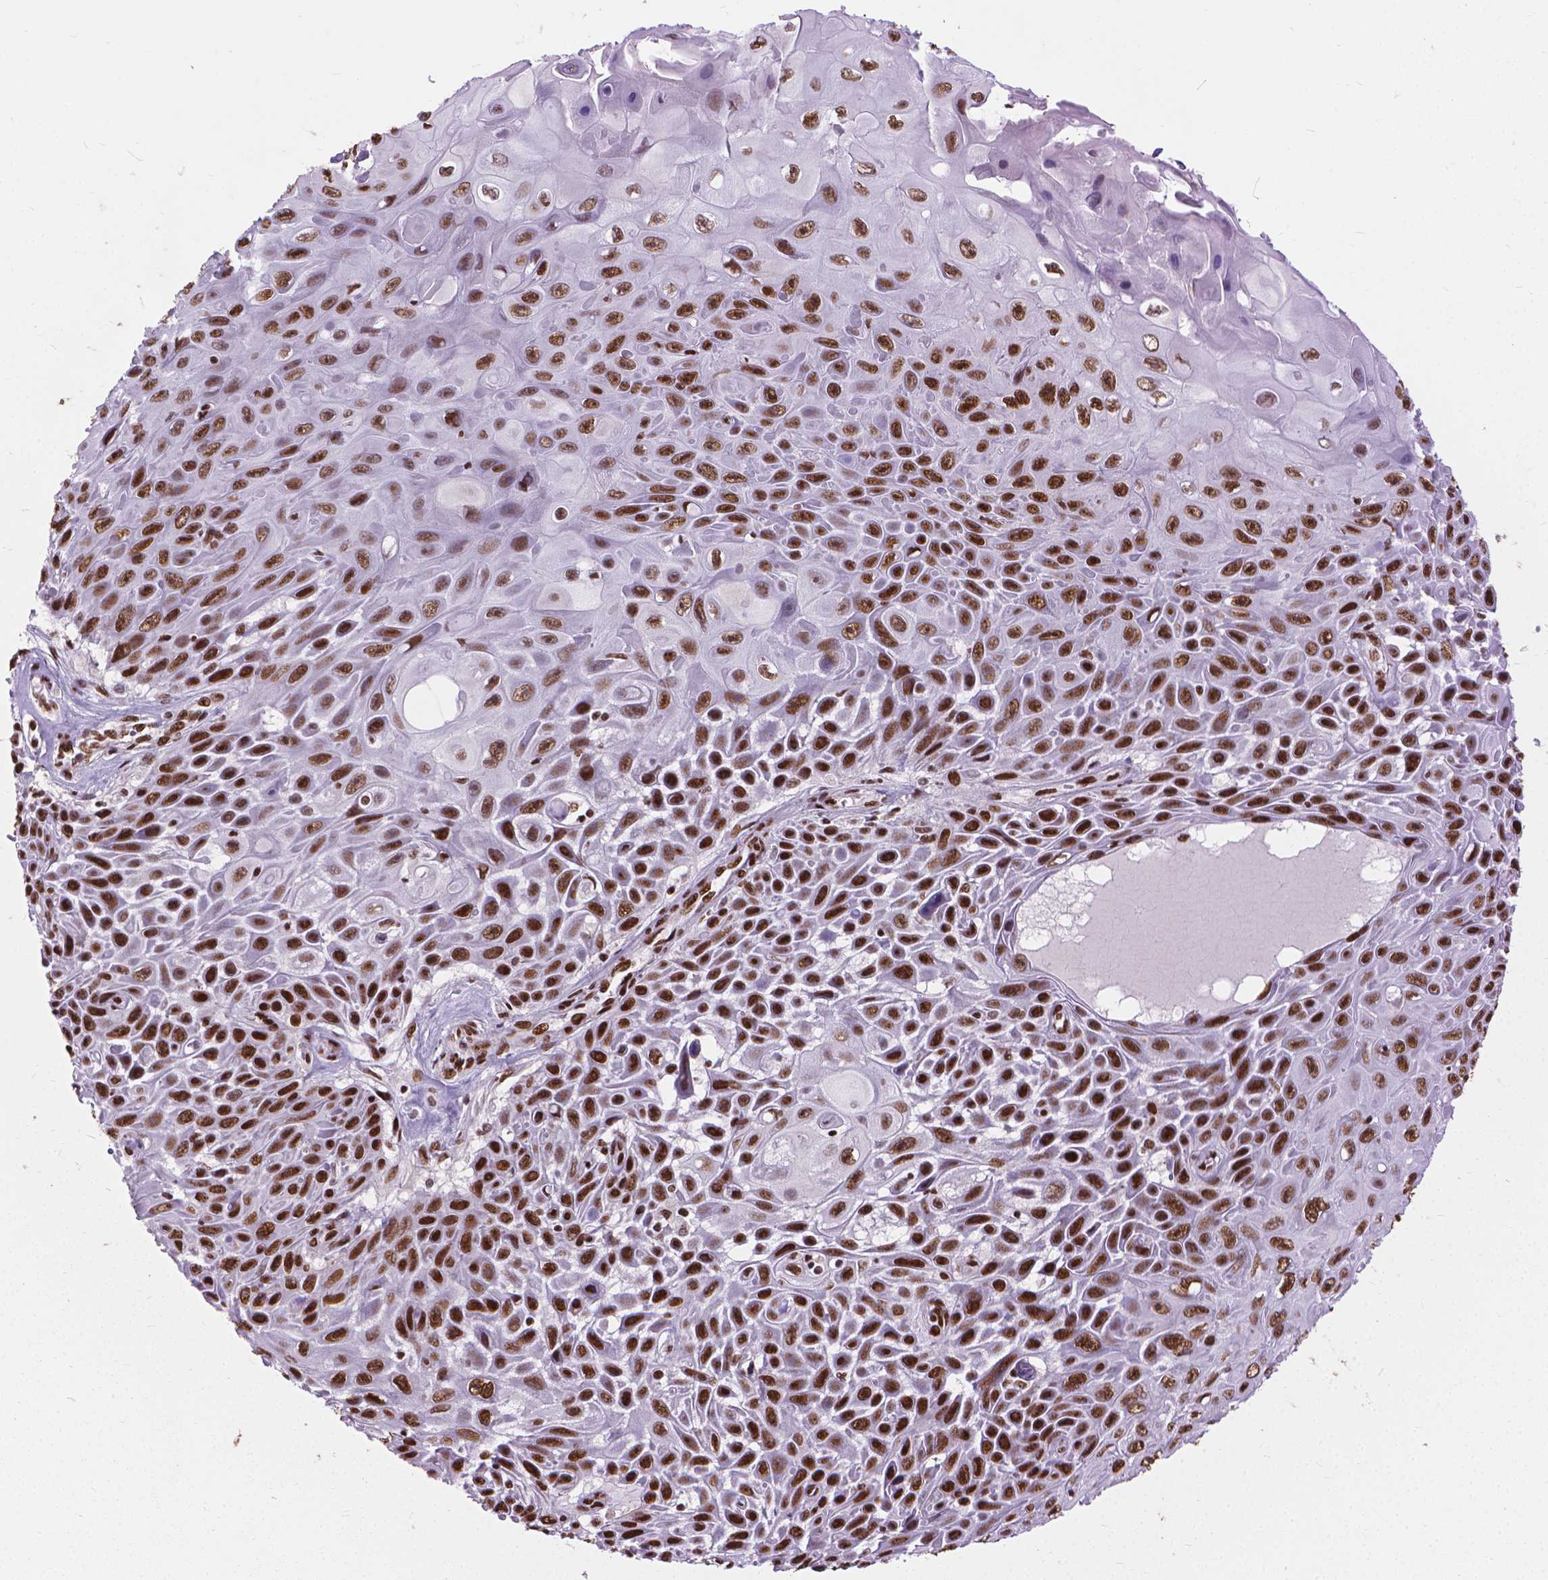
{"staining": {"intensity": "strong", "quantity": ">75%", "location": "nuclear"}, "tissue": "skin cancer", "cell_type": "Tumor cells", "image_type": "cancer", "snomed": [{"axis": "morphology", "description": "Squamous cell carcinoma, NOS"}, {"axis": "topography", "description": "Skin"}], "caption": "Tumor cells reveal strong nuclear expression in about >75% of cells in squamous cell carcinoma (skin). (DAB IHC with brightfield microscopy, high magnification).", "gene": "AKAP8", "patient": {"sex": "male", "age": 82}}